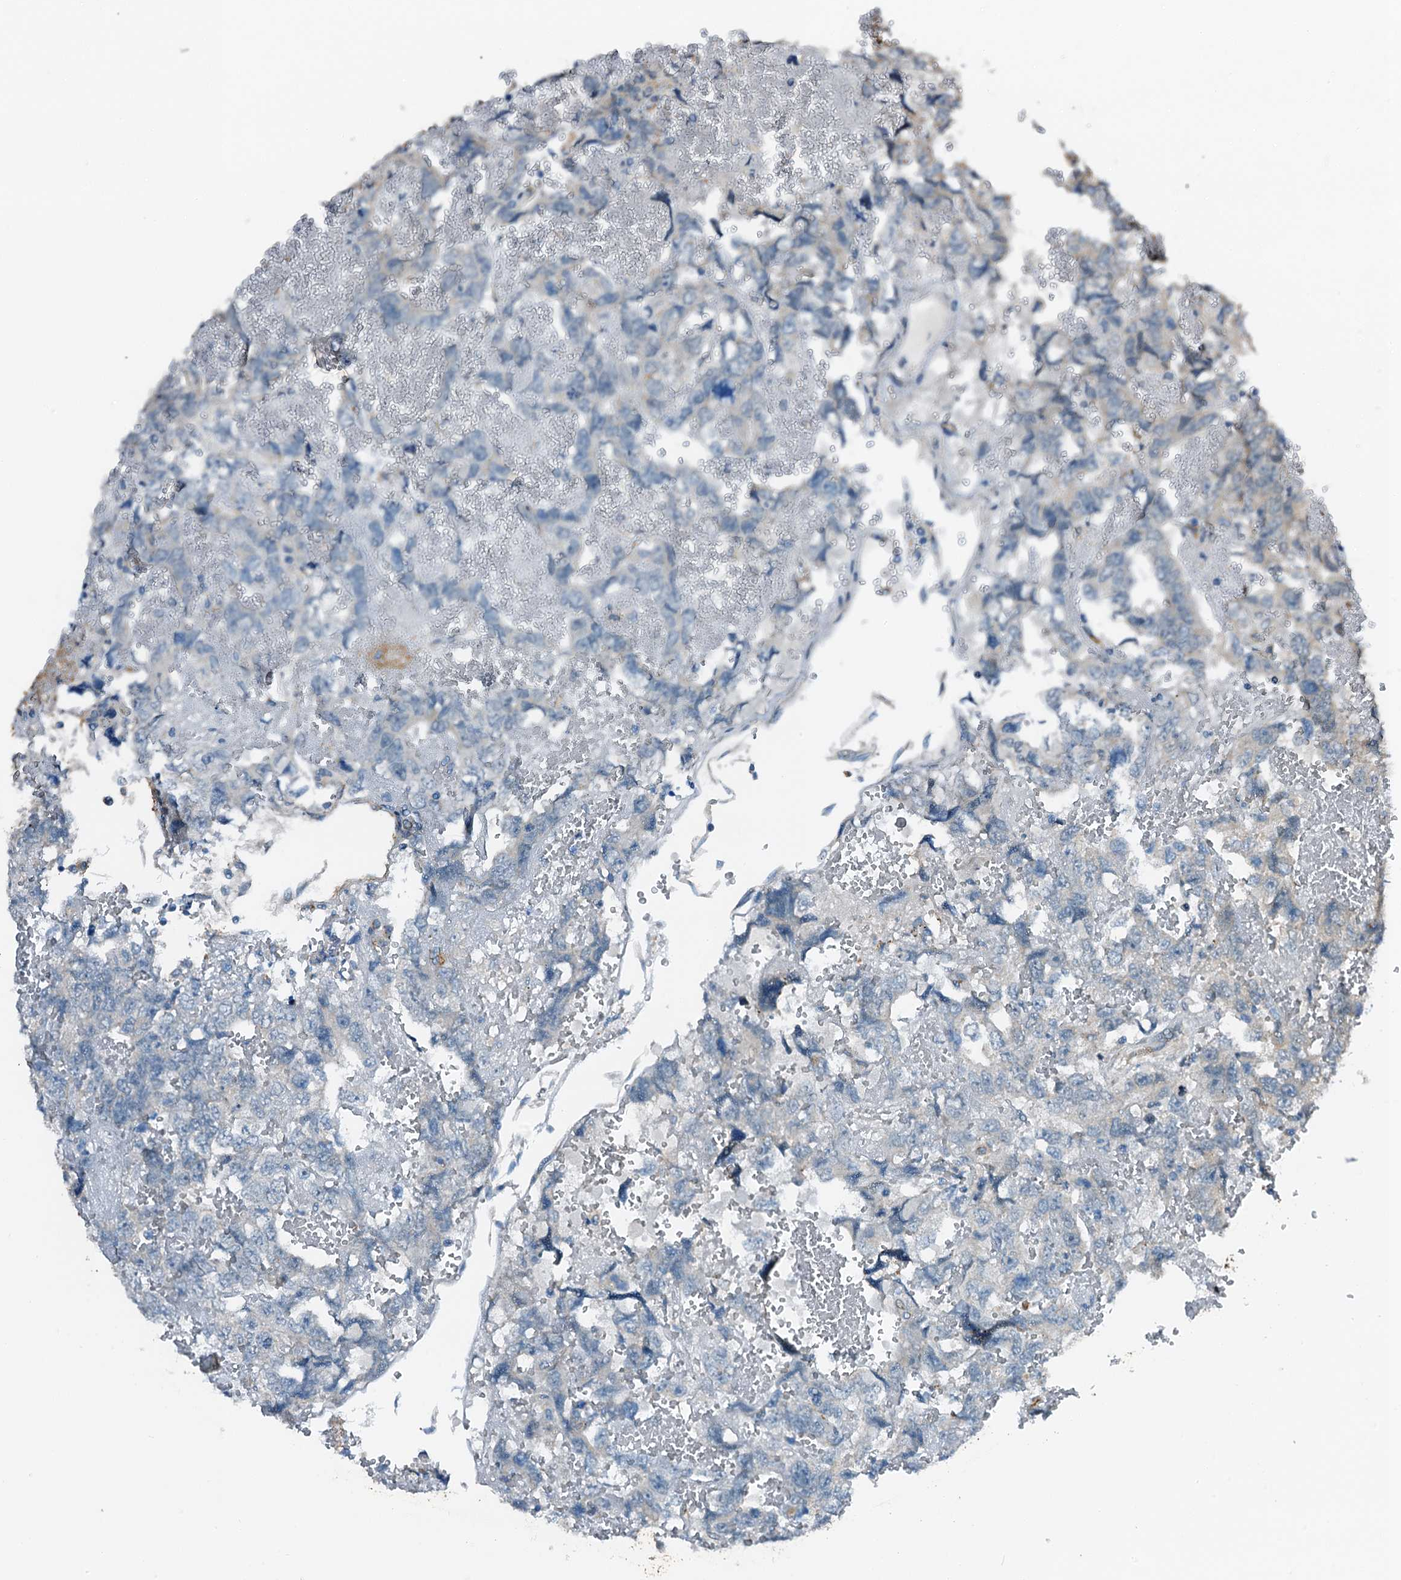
{"staining": {"intensity": "negative", "quantity": "none", "location": "none"}, "tissue": "testis cancer", "cell_type": "Tumor cells", "image_type": "cancer", "snomed": [{"axis": "morphology", "description": "Carcinoma, Embryonal, NOS"}, {"axis": "topography", "description": "Testis"}], "caption": "Histopathology image shows no protein staining in tumor cells of testis cancer tissue. (DAB (3,3'-diaminobenzidine) IHC visualized using brightfield microscopy, high magnification).", "gene": "ZNF606", "patient": {"sex": "male", "age": 45}}